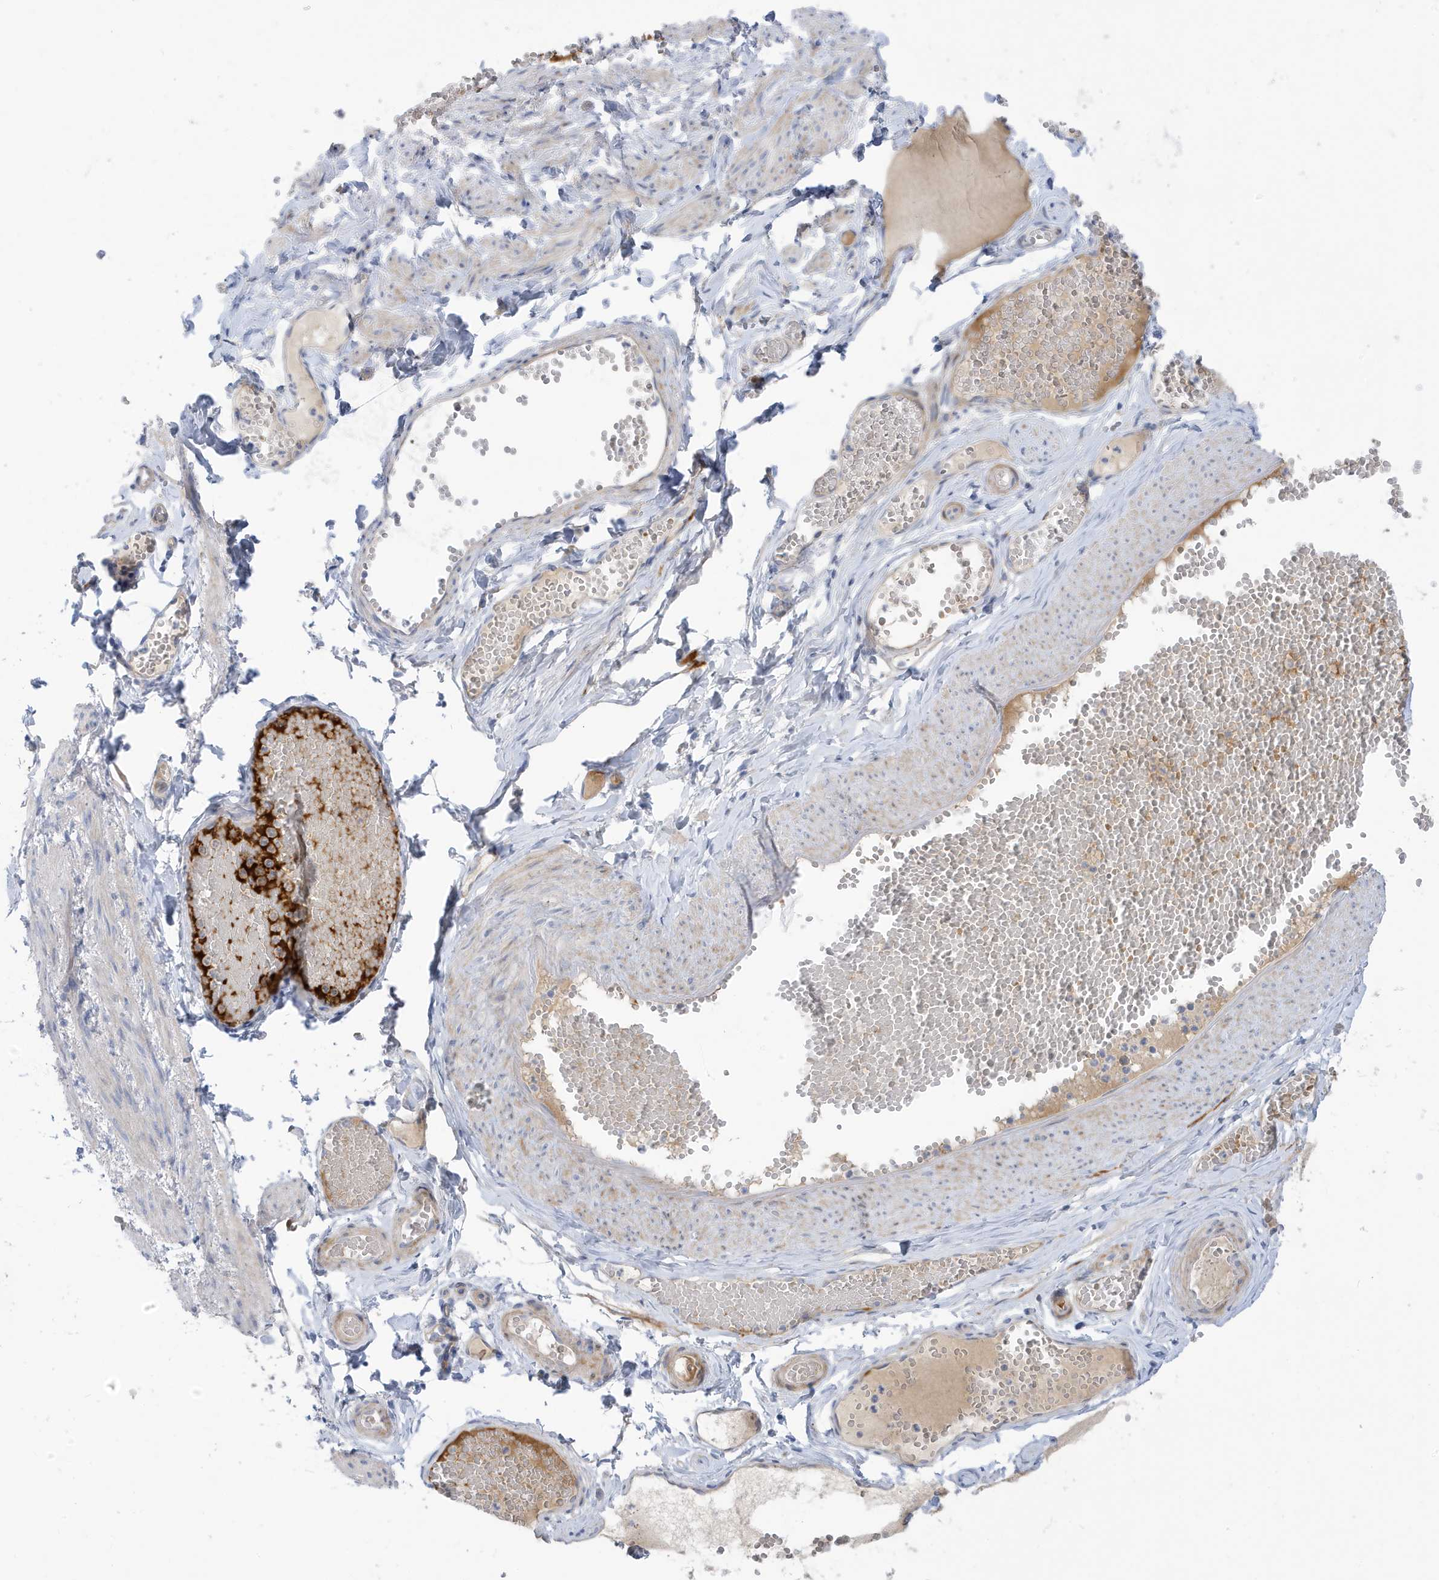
{"staining": {"intensity": "negative", "quantity": "none", "location": "none"}, "tissue": "soft tissue", "cell_type": "Chondrocytes", "image_type": "normal", "snomed": [{"axis": "morphology", "description": "Normal tissue, NOS"}, {"axis": "topography", "description": "Smooth muscle"}, {"axis": "topography", "description": "Peripheral nerve tissue"}], "caption": "This is an immunohistochemistry photomicrograph of unremarkable human soft tissue. There is no staining in chondrocytes.", "gene": "ATP13A5", "patient": {"sex": "female", "age": 39}}